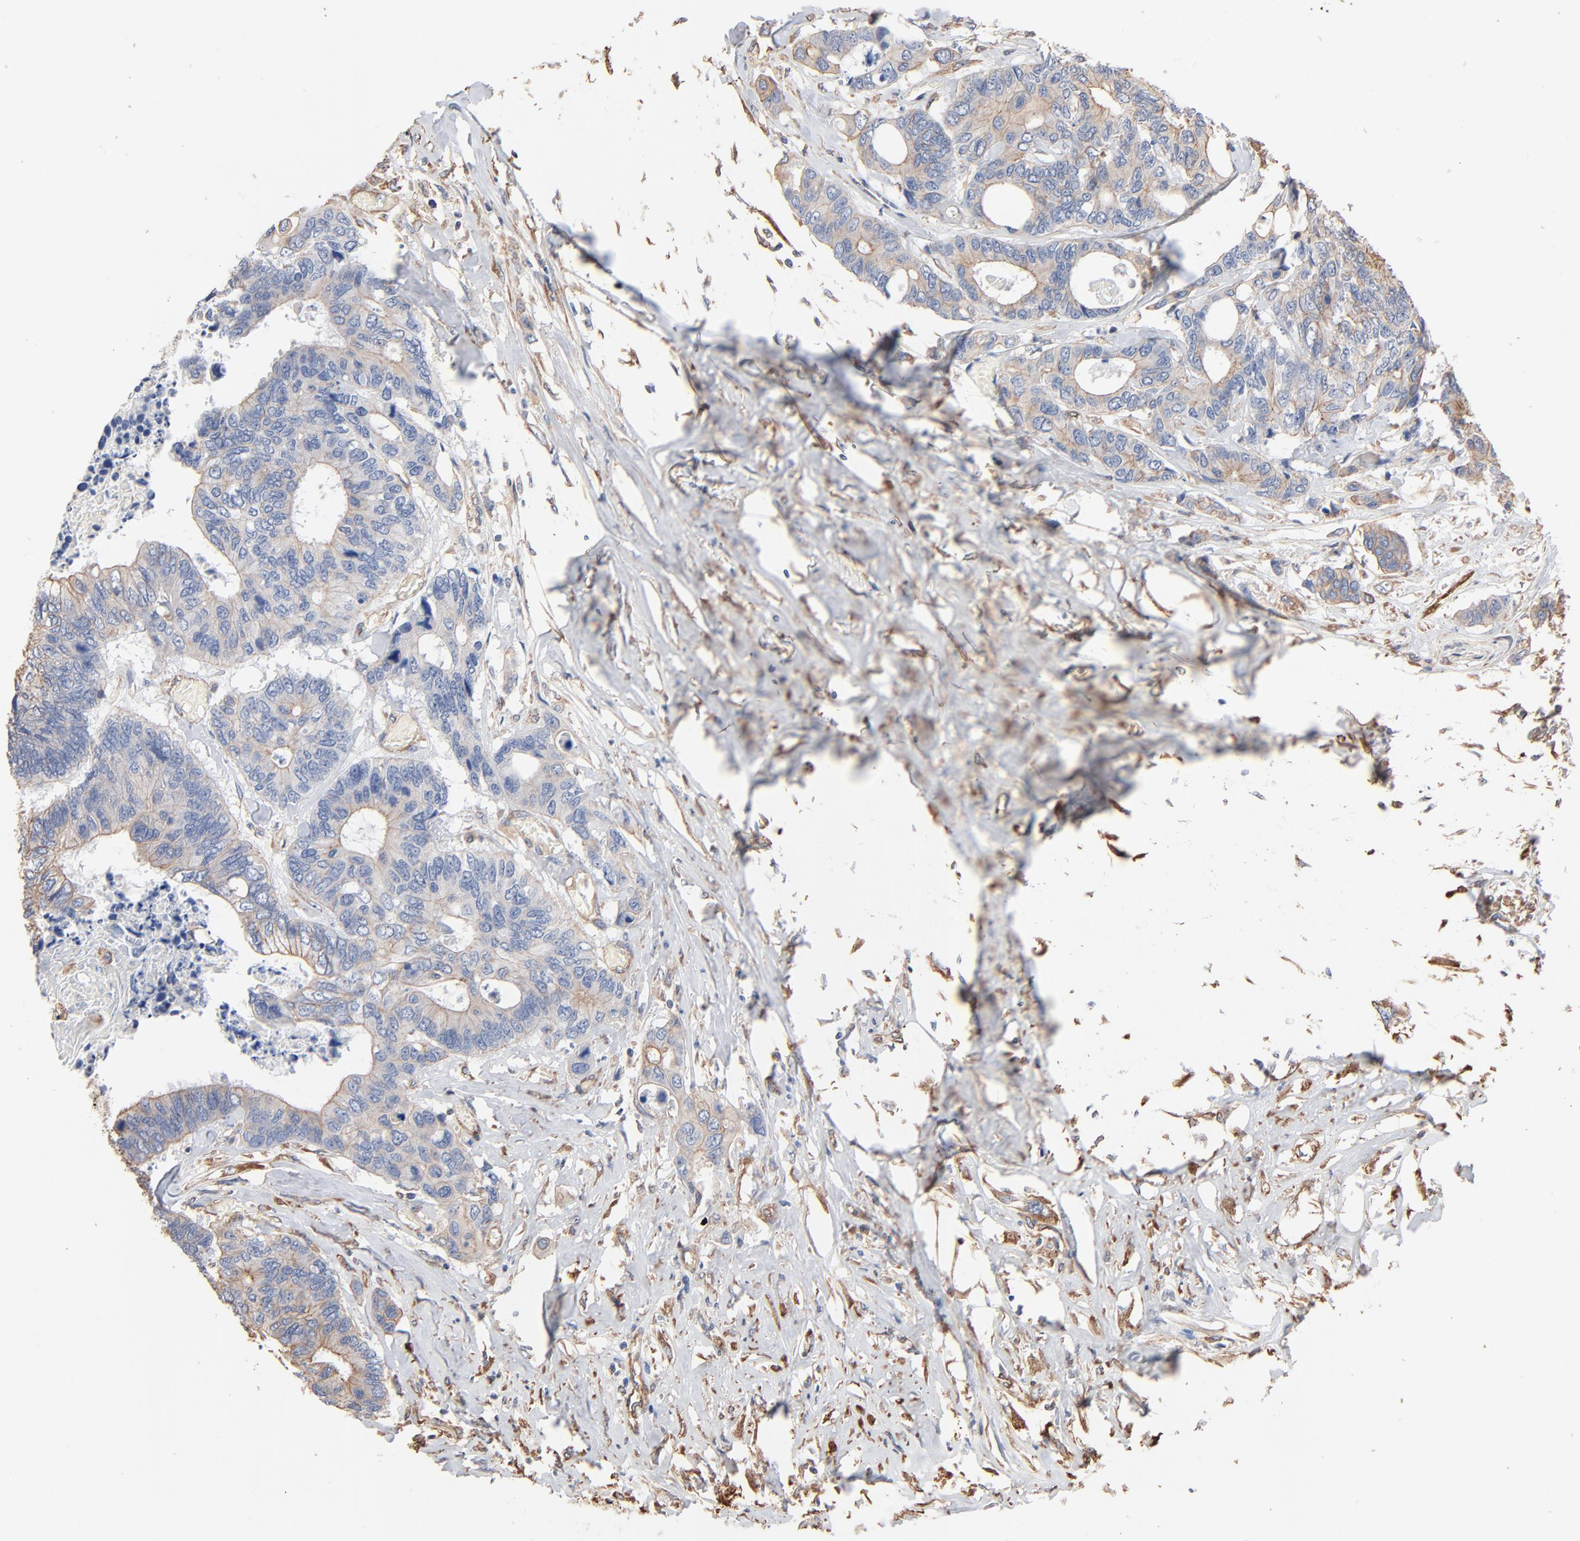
{"staining": {"intensity": "negative", "quantity": "none", "location": "none"}, "tissue": "colorectal cancer", "cell_type": "Tumor cells", "image_type": "cancer", "snomed": [{"axis": "morphology", "description": "Adenocarcinoma, NOS"}, {"axis": "topography", "description": "Rectum"}], "caption": "This is an immunohistochemistry micrograph of colorectal cancer. There is no staining in tumor cells.", "gene": "ABCD4", "patient": {"sex": "male", "age": 55}}